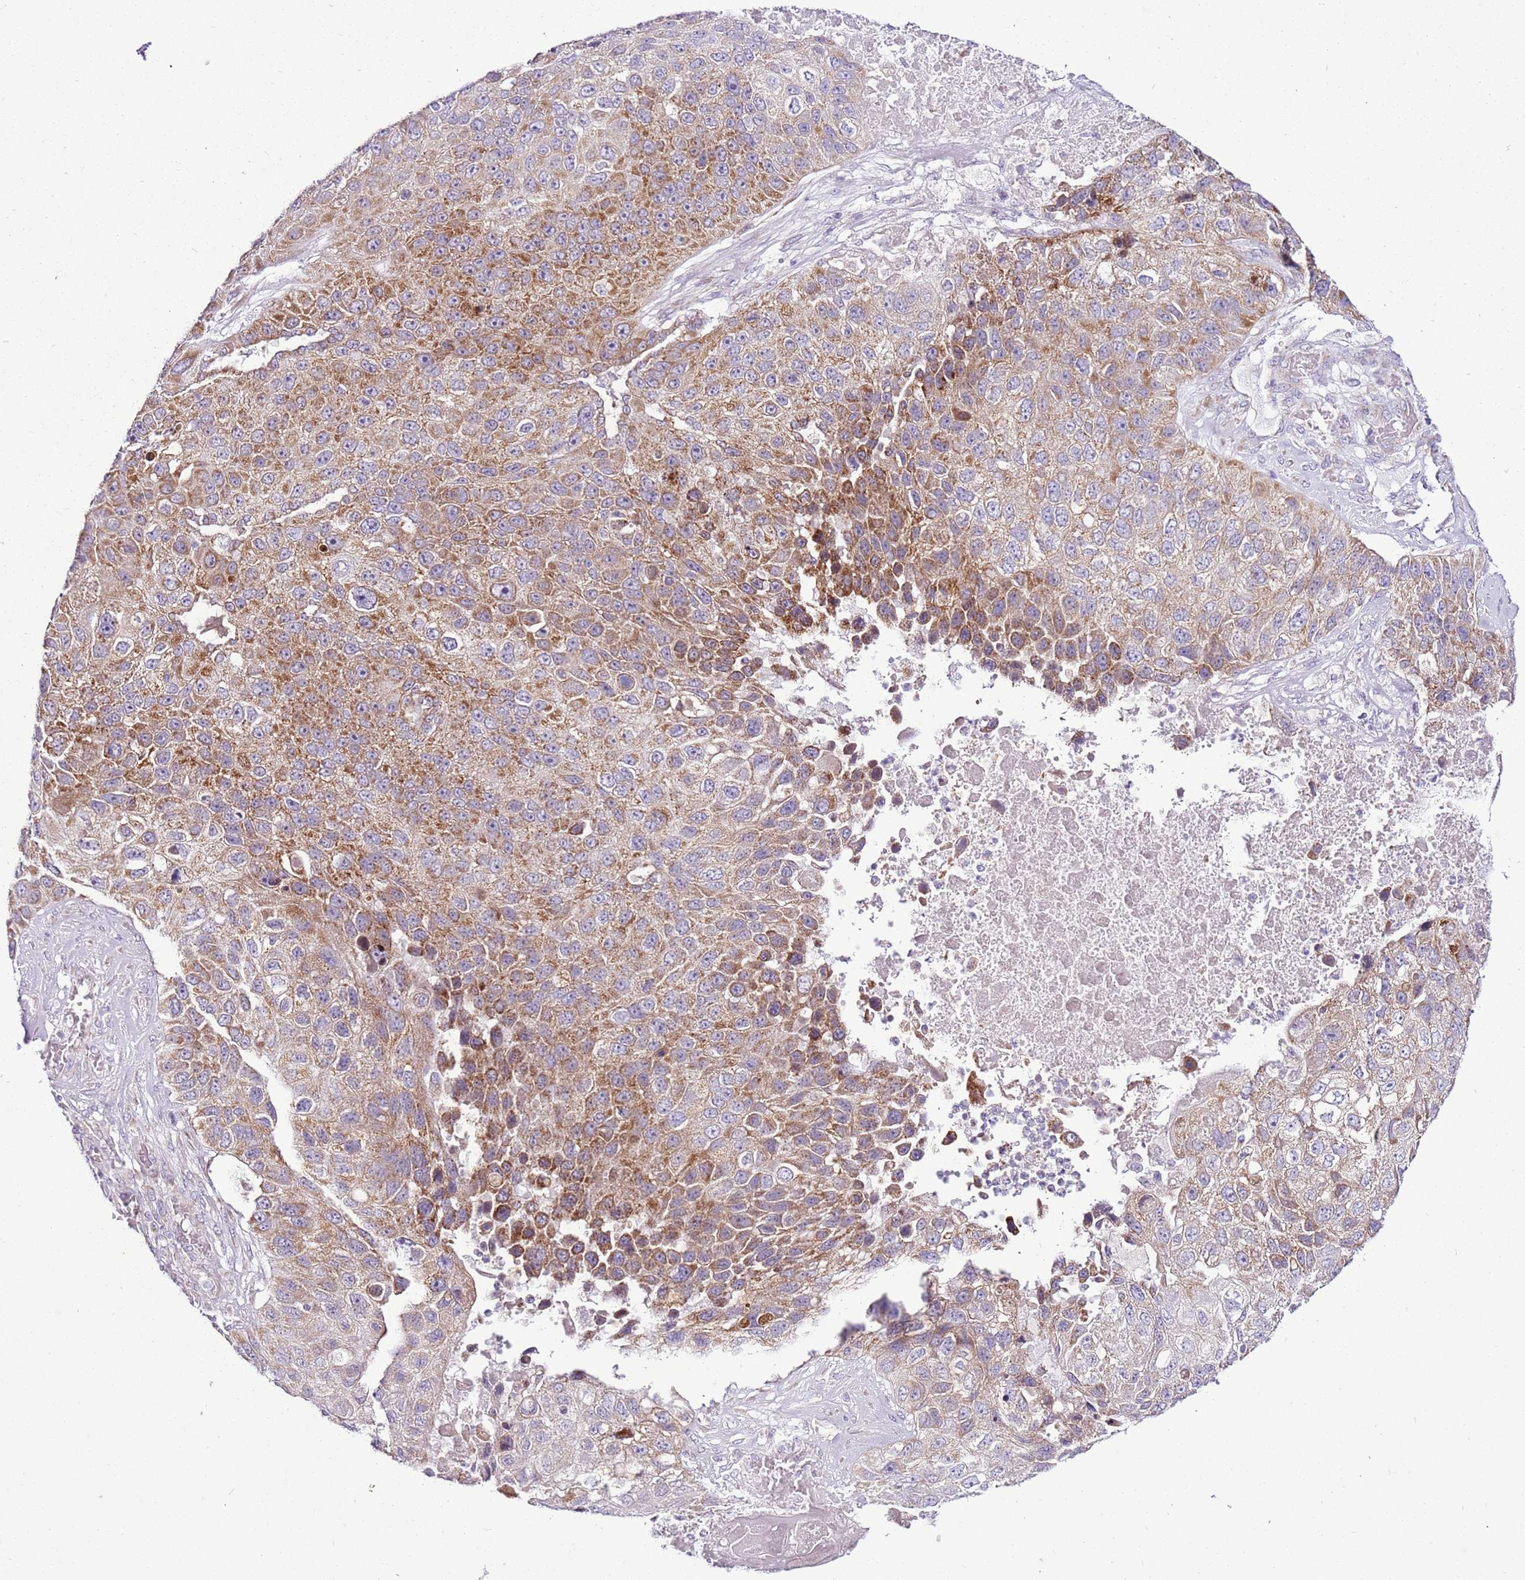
{"staining": {"intensity": "moderate", "quantity": ">75%", "location": "cytoplasmic/membranous"}, "tissue": "lung cancer", "cell_type": "Tumor cells", "image_type": "cancer", "snomed": [{"axis": "morphology", "description": "Squamous cell carcinoma, NOS"}, {"axis": "topography", "description": "Lung"}], "caption": "IHC of lung cancer (squamous cell carcinoma) exhibits medium levels of moderate cytoplasmic/membranous positivity in approximately >75% of tumor cells. The protein is stained brown, and the nuclei are stained in blue (DAB IHC with brightfield microscopy, high magnification).", "gene": "MRPL36", "patient": {"sex": "male", "age": 61}}